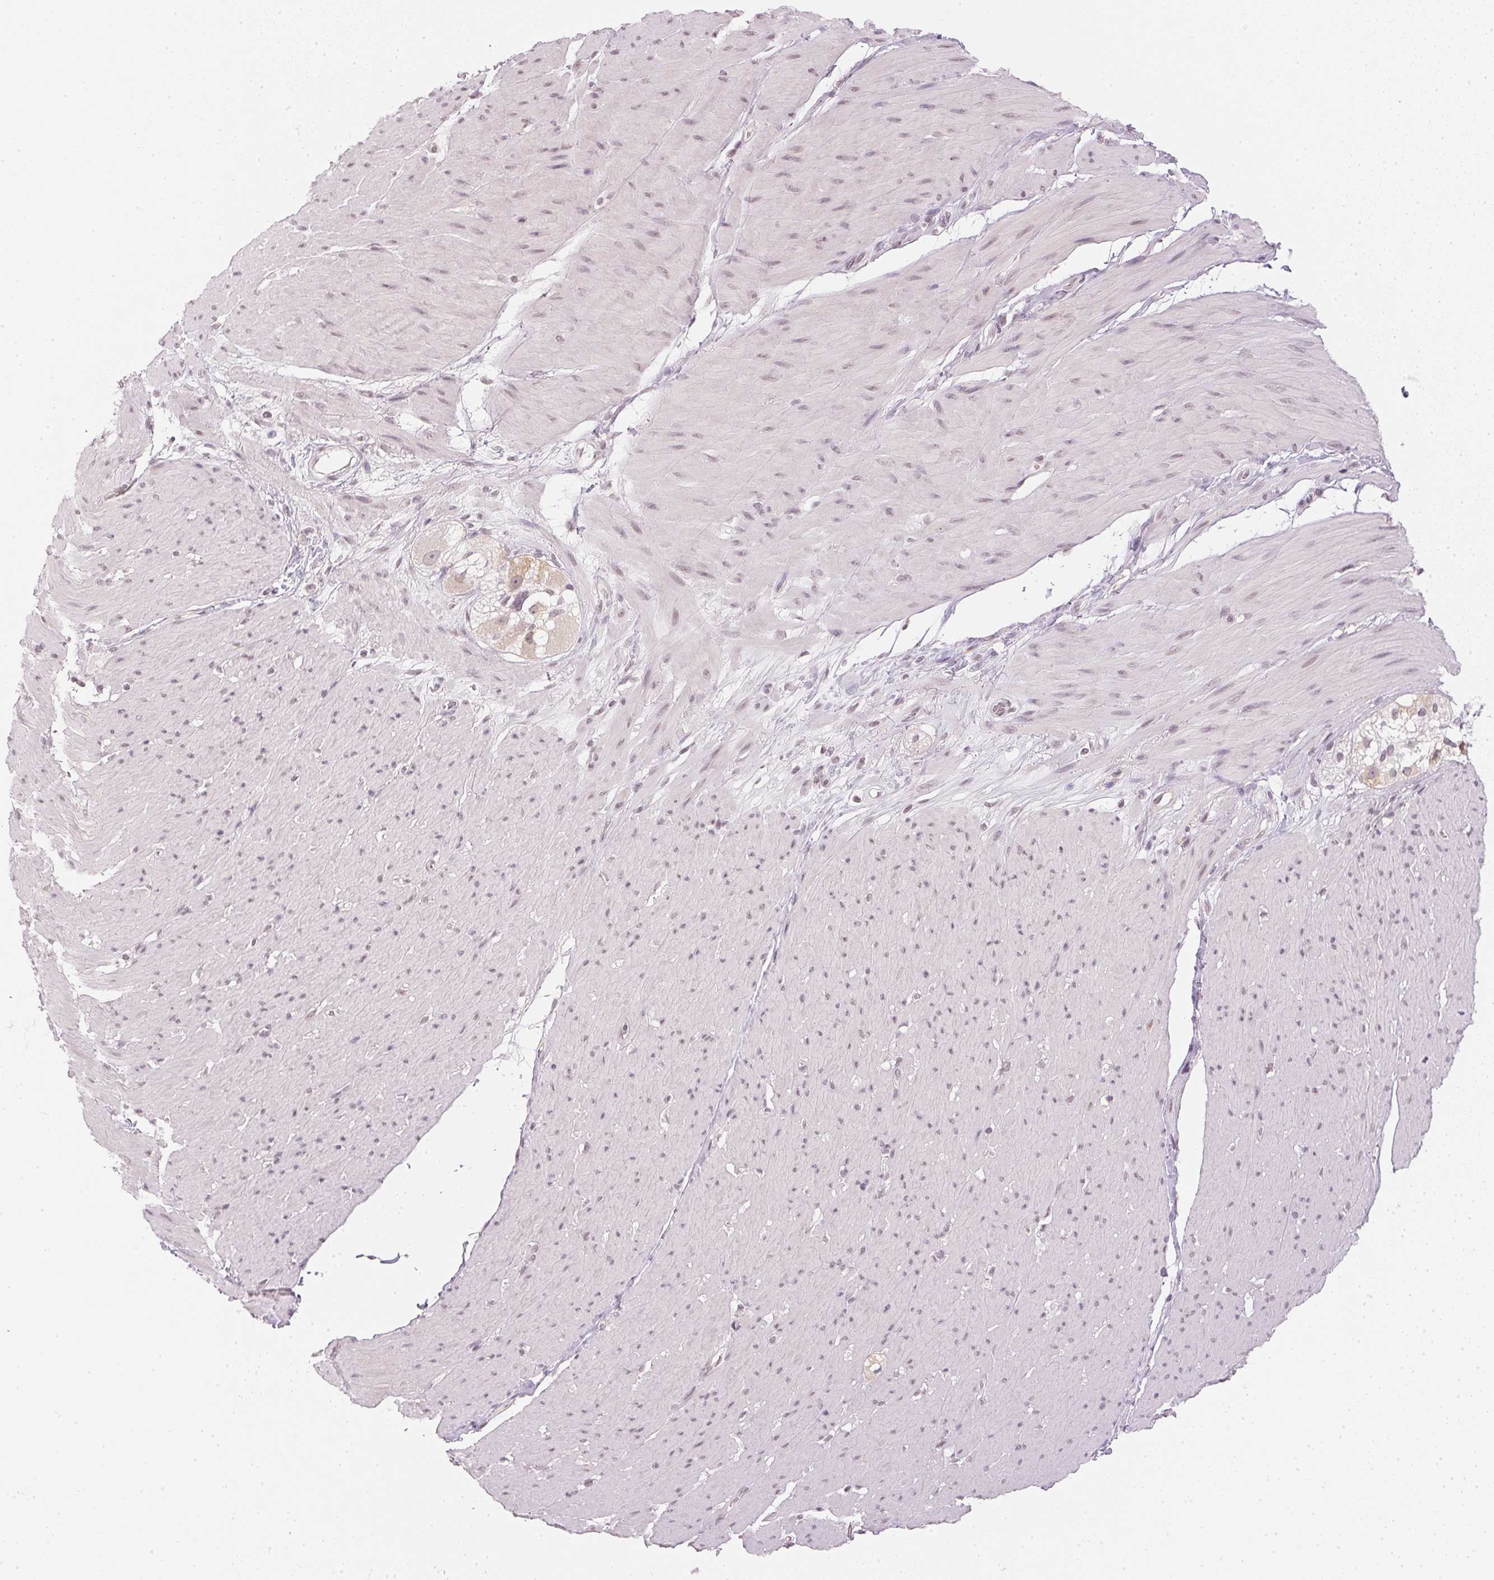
{"staining": {"intensity": "negative", "quantity": "none", "location": "none"}, "tissue": "smooth muscle", "cell_type": "Smooth muscle cells", "image_type": "normal", "snomed": [{"axis": "morphology", "description": "Normal tissue, NOS"}, {"axis": "topography", "description": "Smooth muscle"}, {"axis": "topography", "description": "Rectum"}], "caption": "High power microscopy micrograph of an IHC micrograph of unremarkable smooth muscle, revealing no significant staining in smooth muscle cells.", "gene": "KPRP", "patient": {"sex": "male", "age": 53}}